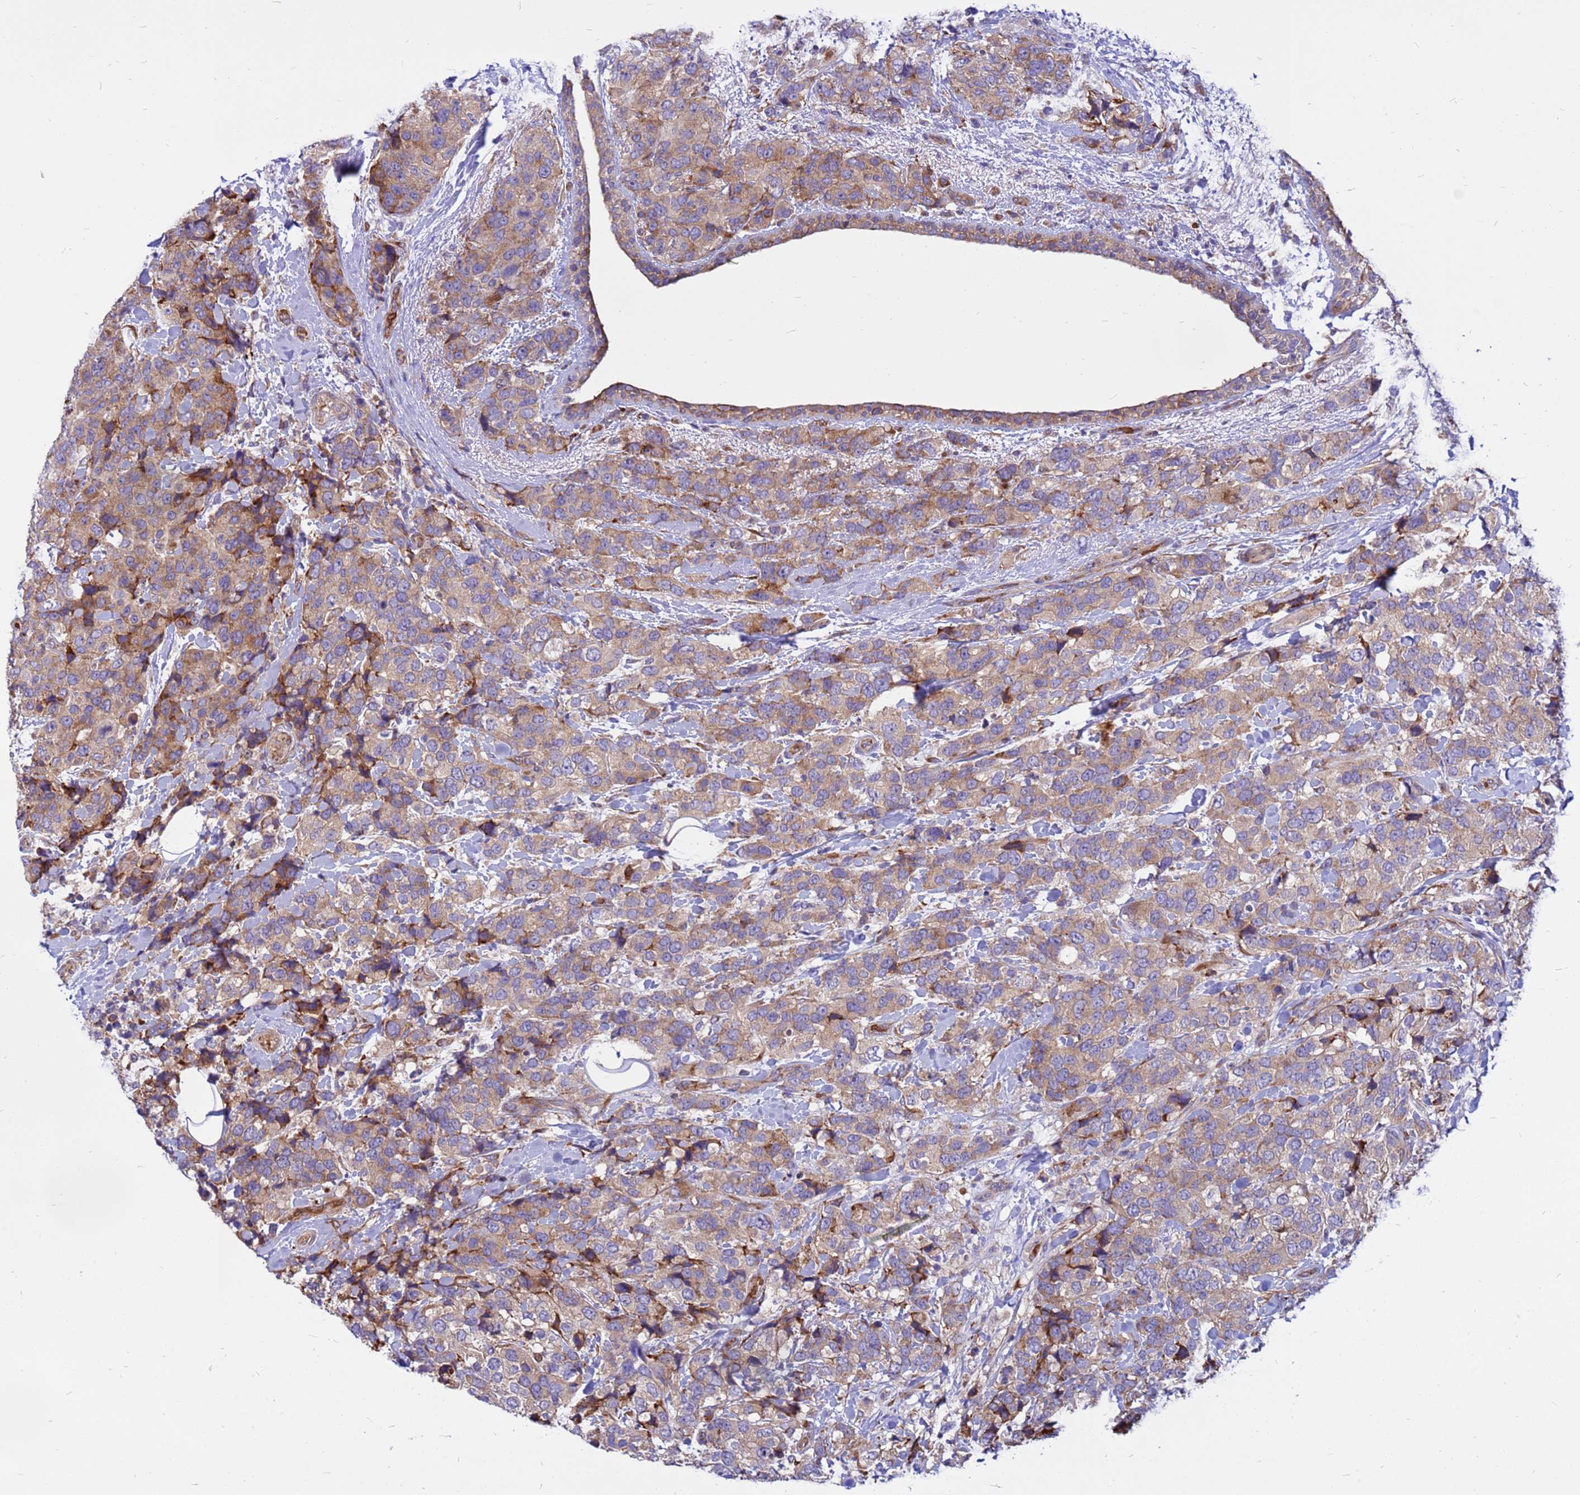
{"staining": {"intensity": "weak", "quantity": "25%-75%", "location": "cytoplasmic/membranous"}, "tissue": "breast cancer", "cell_type": "Tumor cells", "image_type": "cancer", "snomed": [{"axis": "morphology", "description": "Lobular carcinoma"}, {"axis": "topography", "description": "Breast"}], "caption": "Brown immunohistochemical staining in lobular carcinoma (breast) displays weak cytoplasmic/membranous expression in about 25%-75% of tumor cells.", "gene": "ZNF669", "patient": {"sex": "female", "age": 59}}